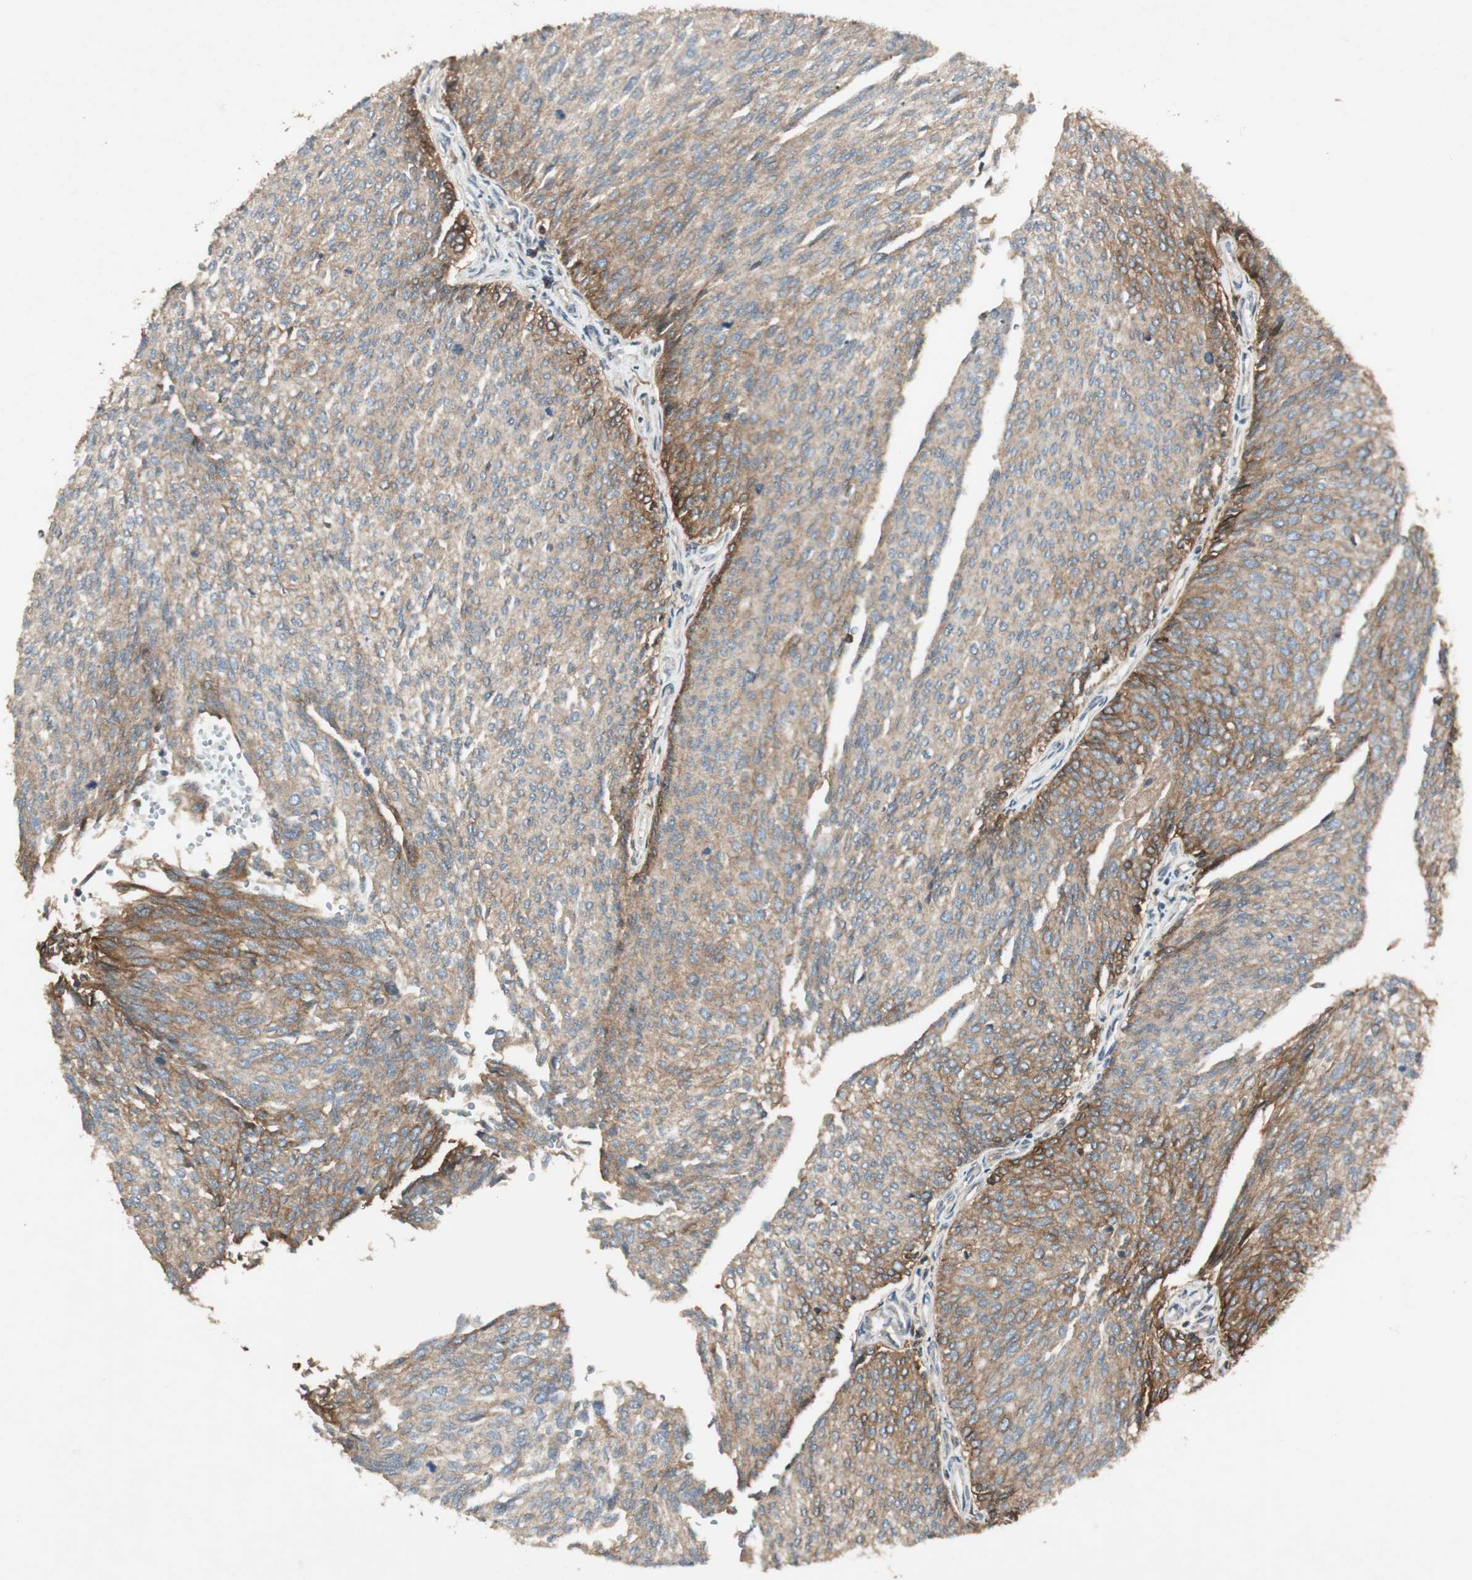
{"staining": {"intensity": "moderate", "quantity": ">75%", "location": "cytoplasmic/membranous"}, "tissue": "urothelial cancer", "cell_type": "Tumor cells", "image_type": "cancer", "snomed": [{"axis": "morphology", "description": "Urothelial carcinoma, Low grade"}, {"axis": "topography", "description": "Urinary bladder"}], "caption": "IHC (DAB) staining of urothelial carcinoma (low-grade) exhibits moderate cytoplasmic/membranous protein positivity in approximately >75% of tumor cells. (IHC, brightfield microscopy, high magnification).", "gene": "BTN3A3", "patient": {"sex": "female", "age": 79}}